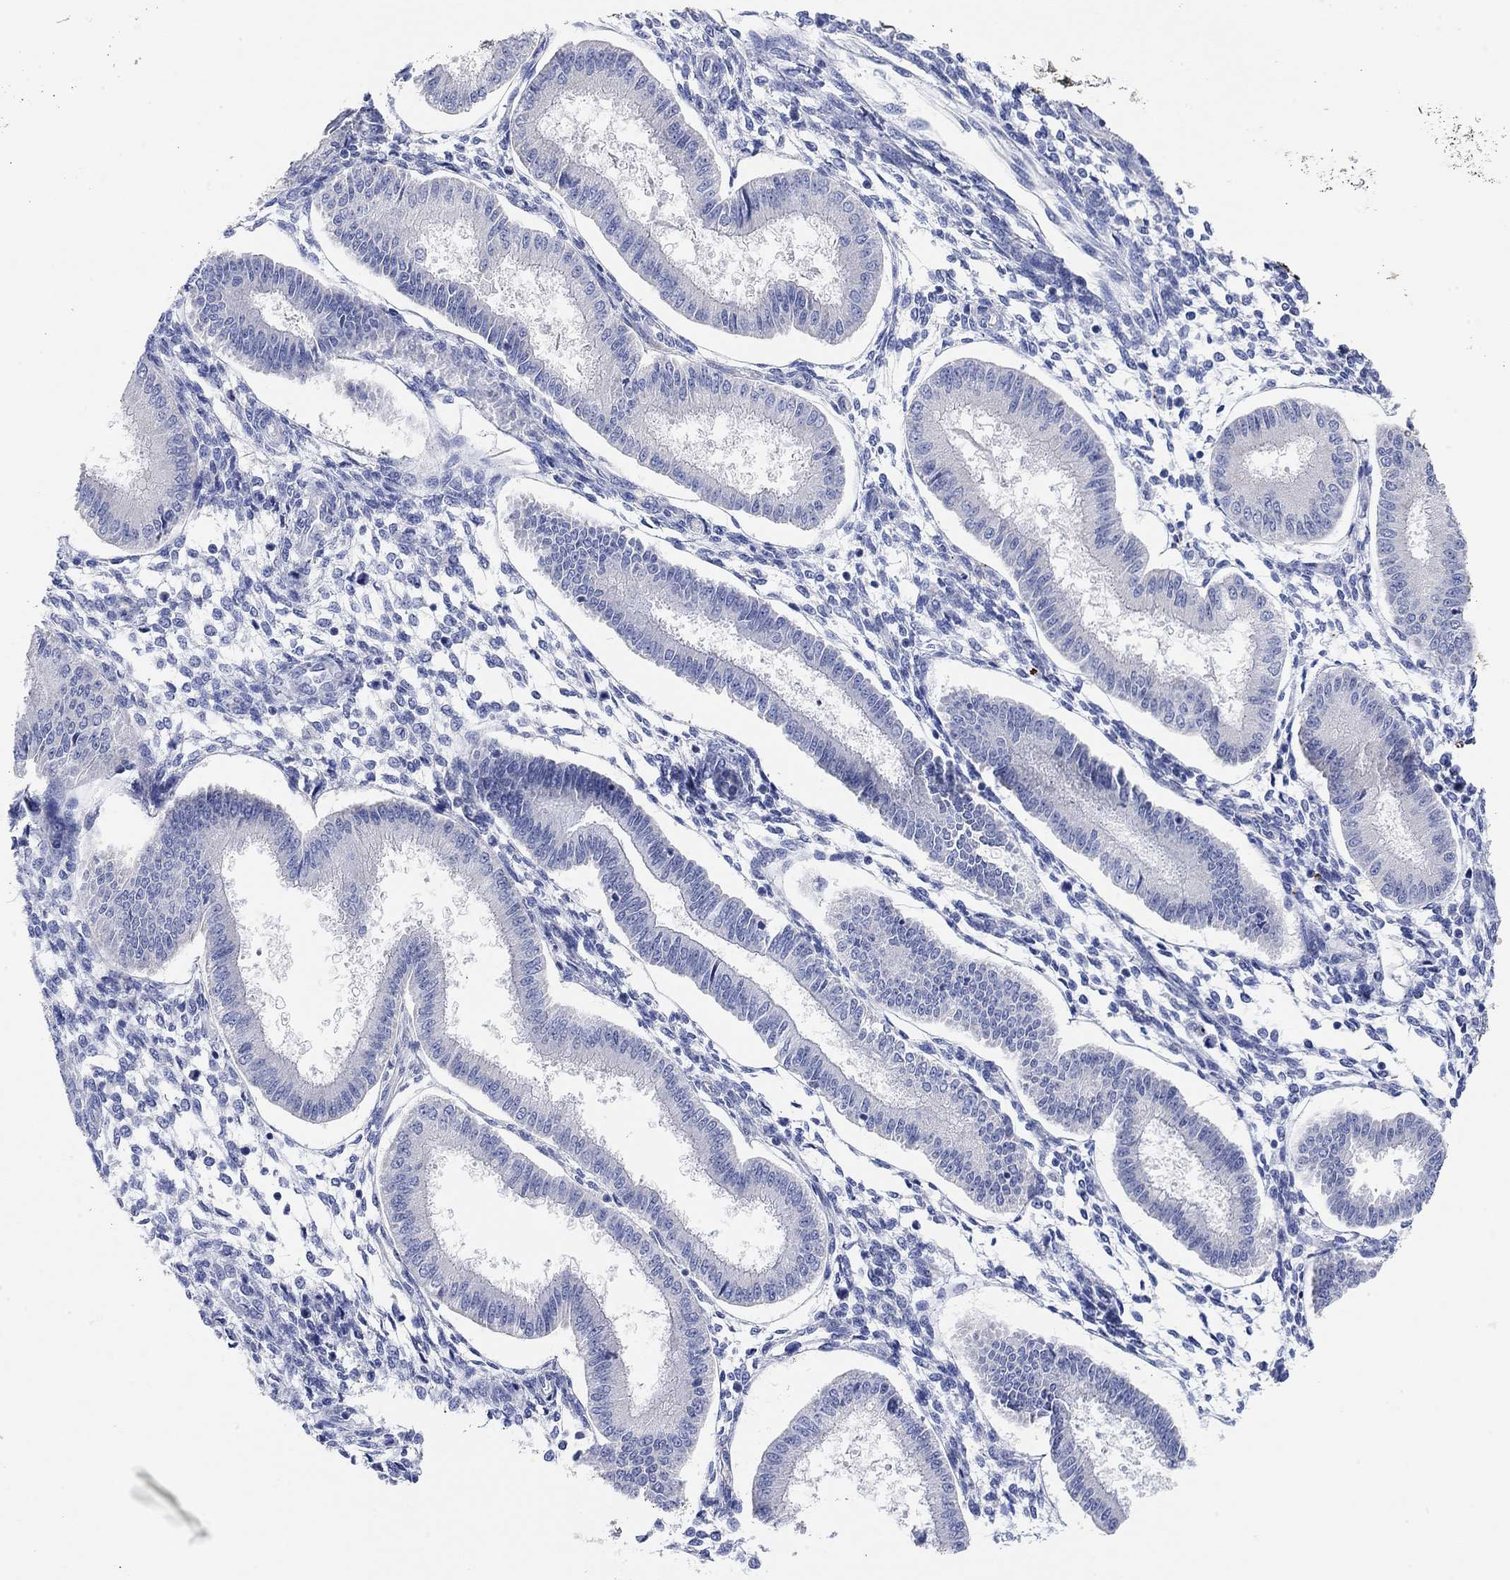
{"staining": {"intensity": "negative", "quantity": "none", "location": "none"}, "tissue": "endometrium", "cell_type": "Cells in endometrial stroma", "image_type": "normal", "snomed": [{"axis": "morphology", "description": "Normal tissue, NOS"}, {"axis": "topography", "description": "Endometrium"}], "caption": "Micrograph shows no significant protein positivity in cells in endometrial stroma of normal endometrium.", "gene": "VAT1L", "patient": {"sex": "female", "age": 43}}